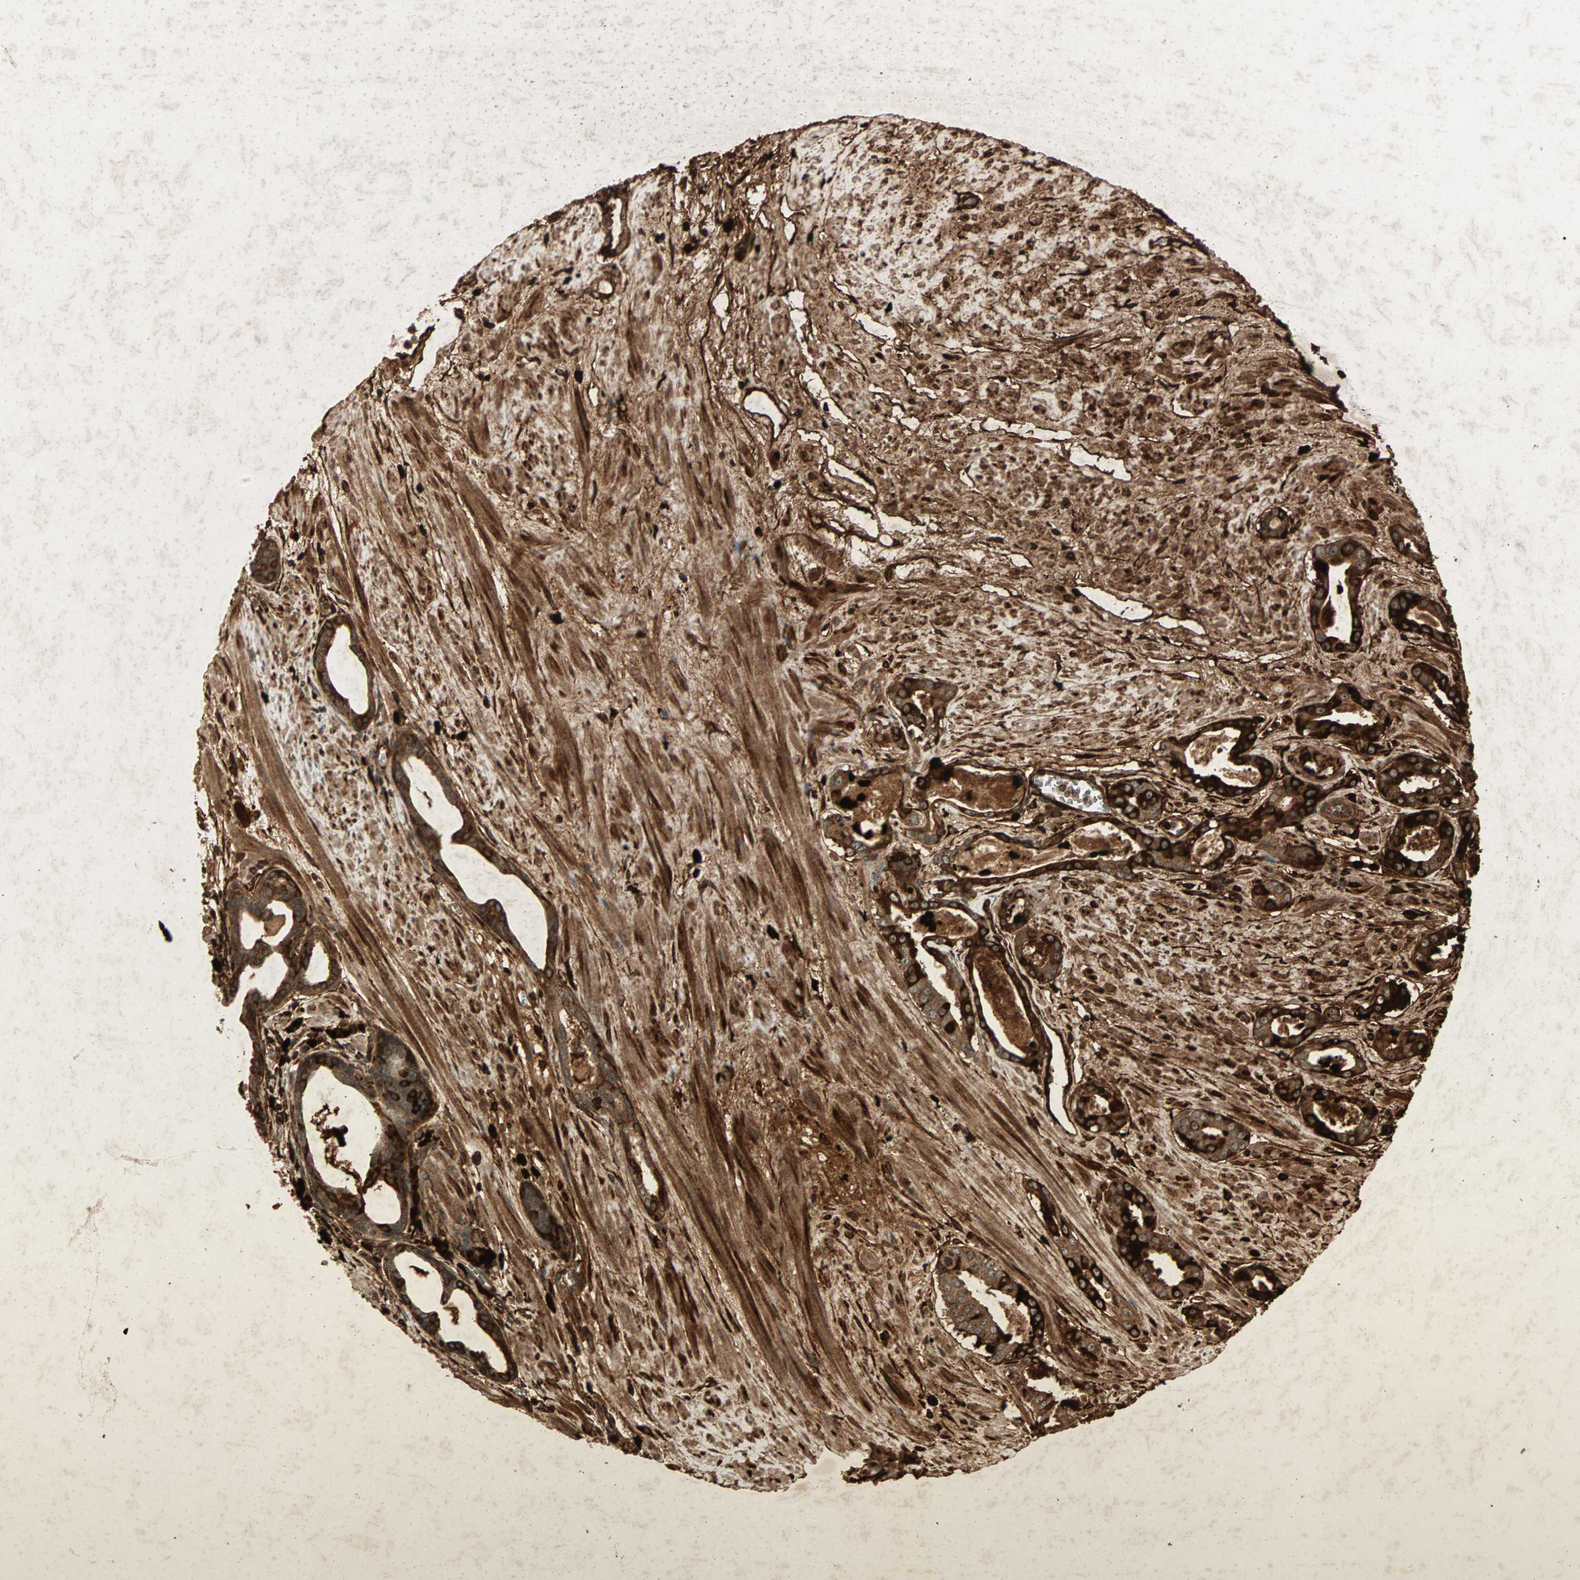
{"staining": {"intensity": "strong", "quantity": ">75%", "location": "cytoplasmic/membranous"}, "tissue": "prostate cancer", "cell_type": "Tumor cells", "image_type": "cancer", "snomed": [{"axis": "morphology", "description": "Adenocarcinoma, Low grade"}, {"axis": "topography", "description": "Prostate"}], "caption": "A brown stain shows strong cytoplasmic/membranous staining of a protein in prostate cancer tumor cells.", "gene": "RFFL", "patient": {"sex": "male", "age": 57}}